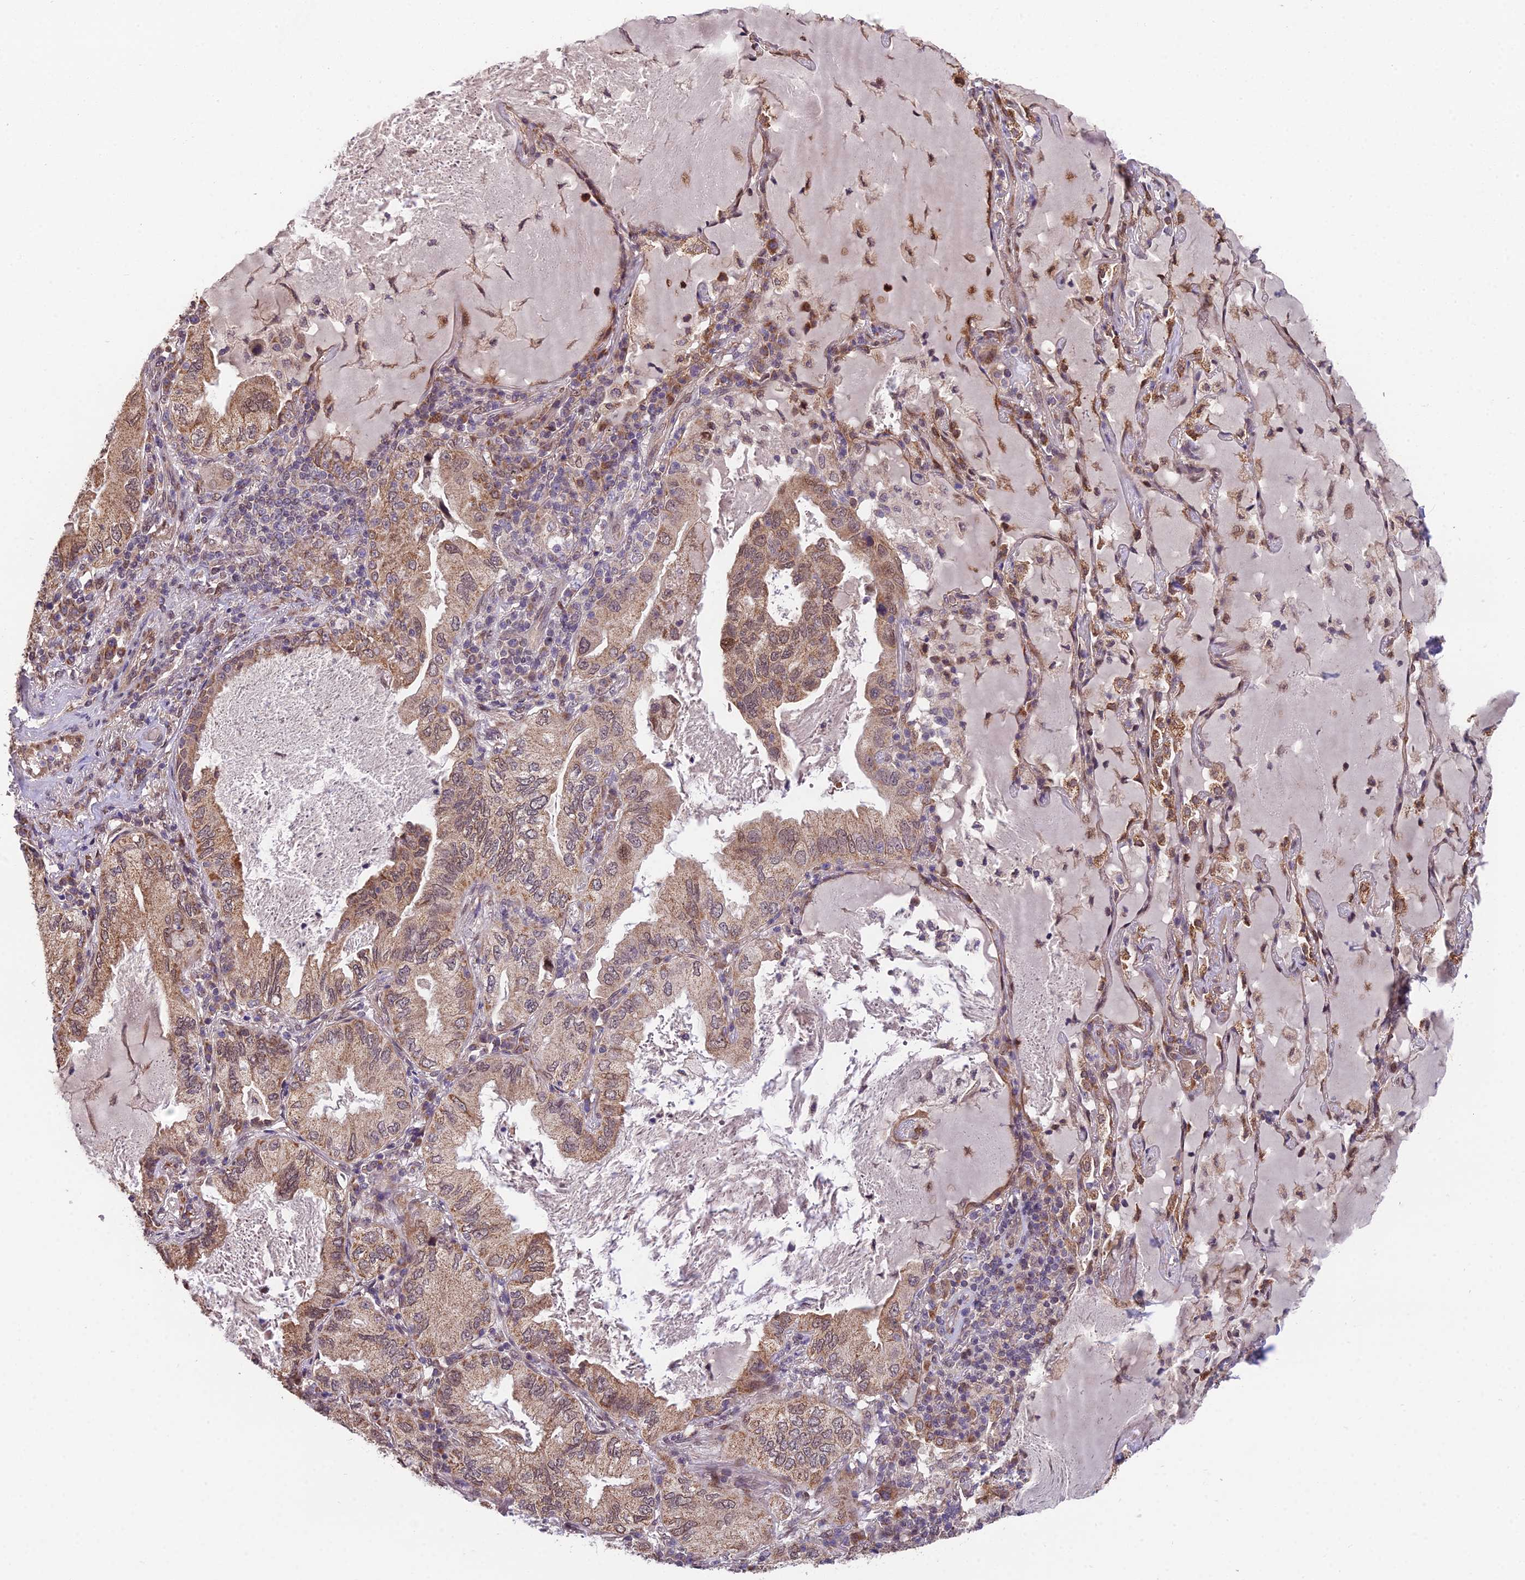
{"staining": {"intensity": "moderate", "quantity": ">75%", "location": "cytoplasmic/membranous,nuclear"}, "tissue": "lung cancer", "cell_type": "Tumor cells", "image_type": "cancer", "snomed": [{"axis": "morphology", "description": "Adenocarcinoma, NOS"}, {"axis": "topography", "description": "Lung"}], "caption": "High-power microscopy captured an IHC photomicrograph of lung cancer (adenocarcinoma), revealing moderate cytoplasmic/membranous and nuclear expression in about >75% of tumor cells.", "gene": "CYP2R1", "patient": {"sex": "female", "age": 69}}